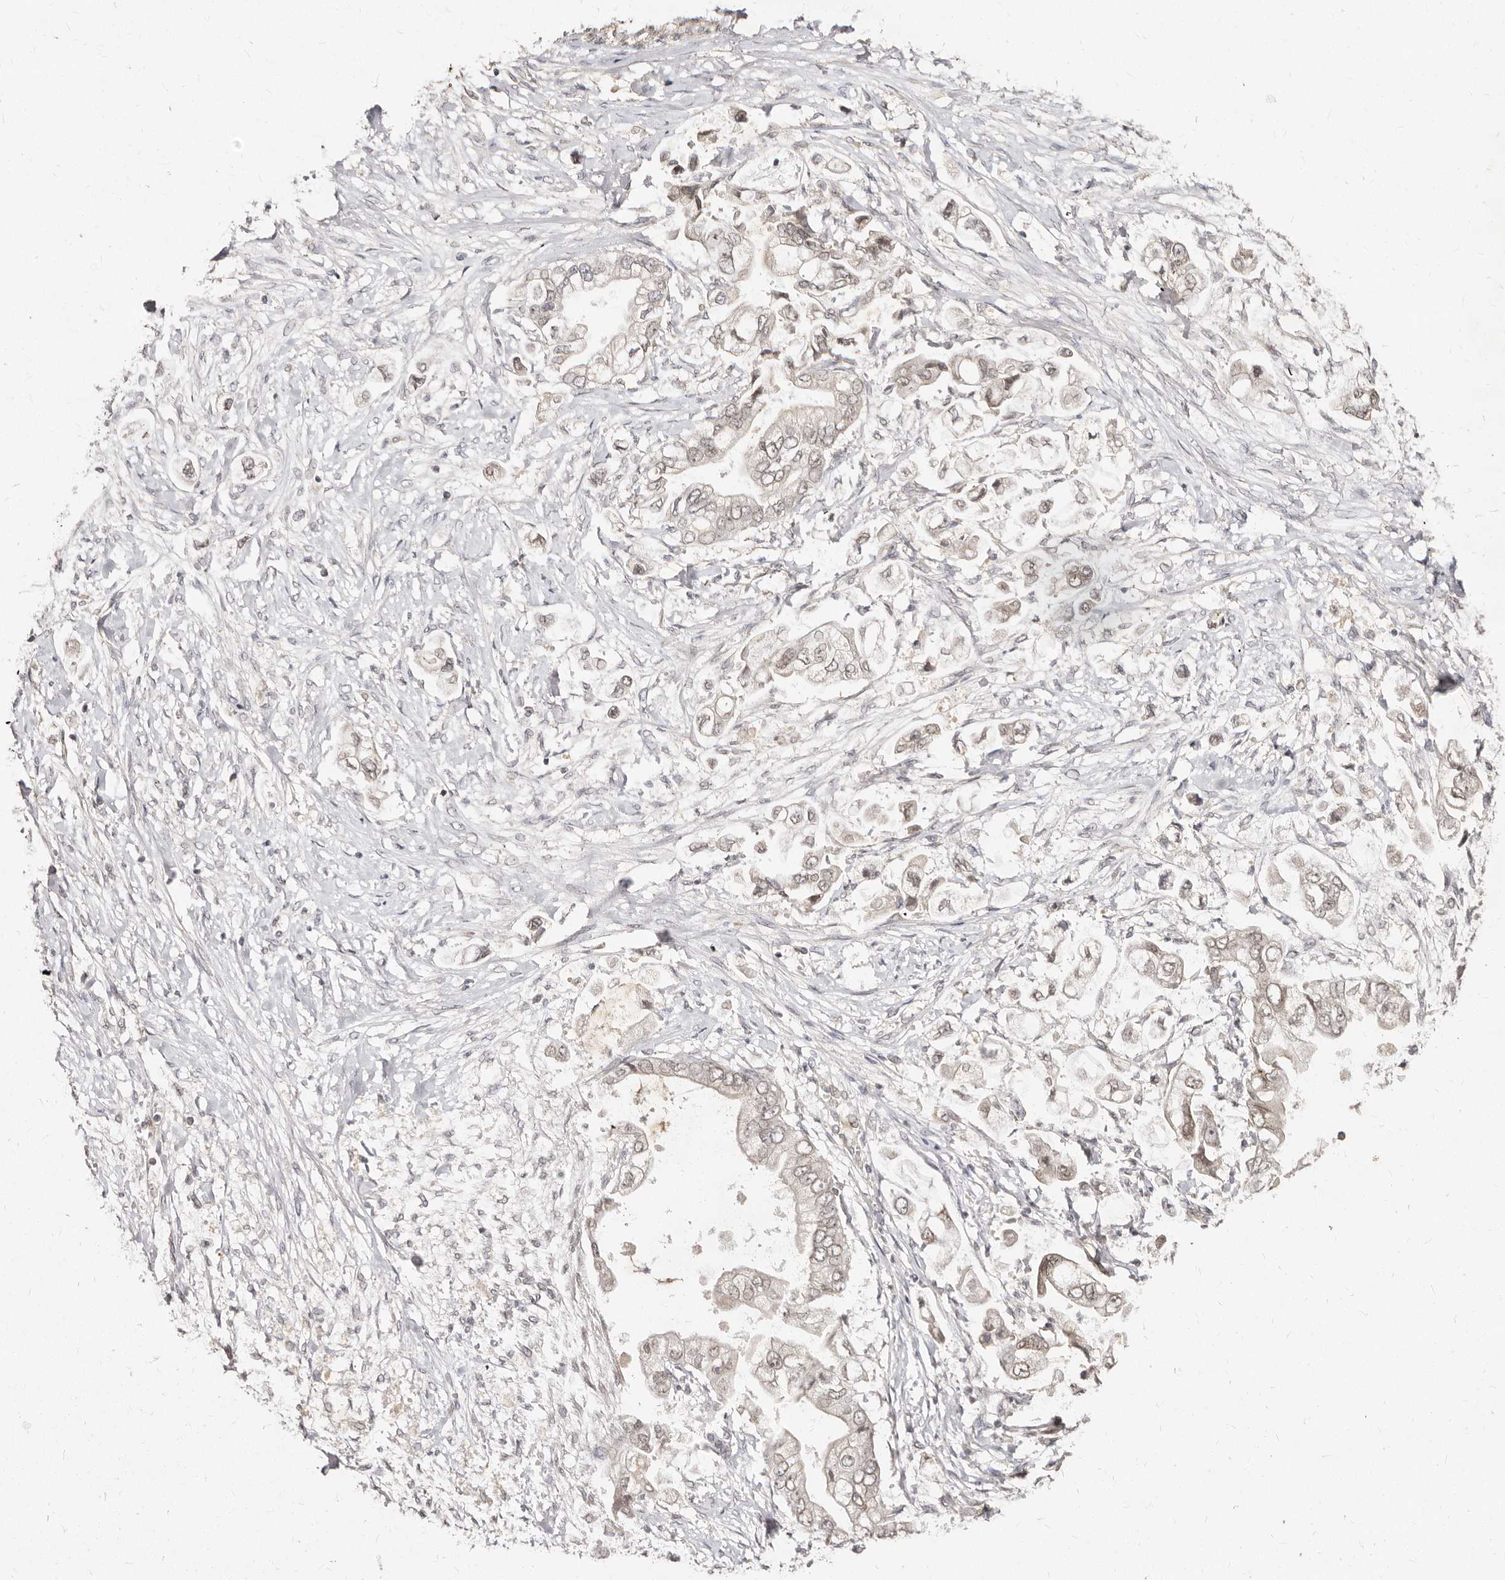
{"staining": {"intensity": "weak", "quantity": ">75%", "location": "nuclear"}, "tissue": "stomach cancer", "cell_type": "Tumor cells", "image_type": "cancer", "snomed": [{"axis": "morphology", "description": "Adenocarcinoma, NOS"}, {"axis": "topography", "description": "Stomach"}], "caption": "DAB immunohistochemical staining of human stomach cancer (adenocarcinoma) demonstrates weak nuclear protein staining in about >75% of tumor cells.", "gene": "LCORL", "patient": {"sex": "male", "age": 62}}